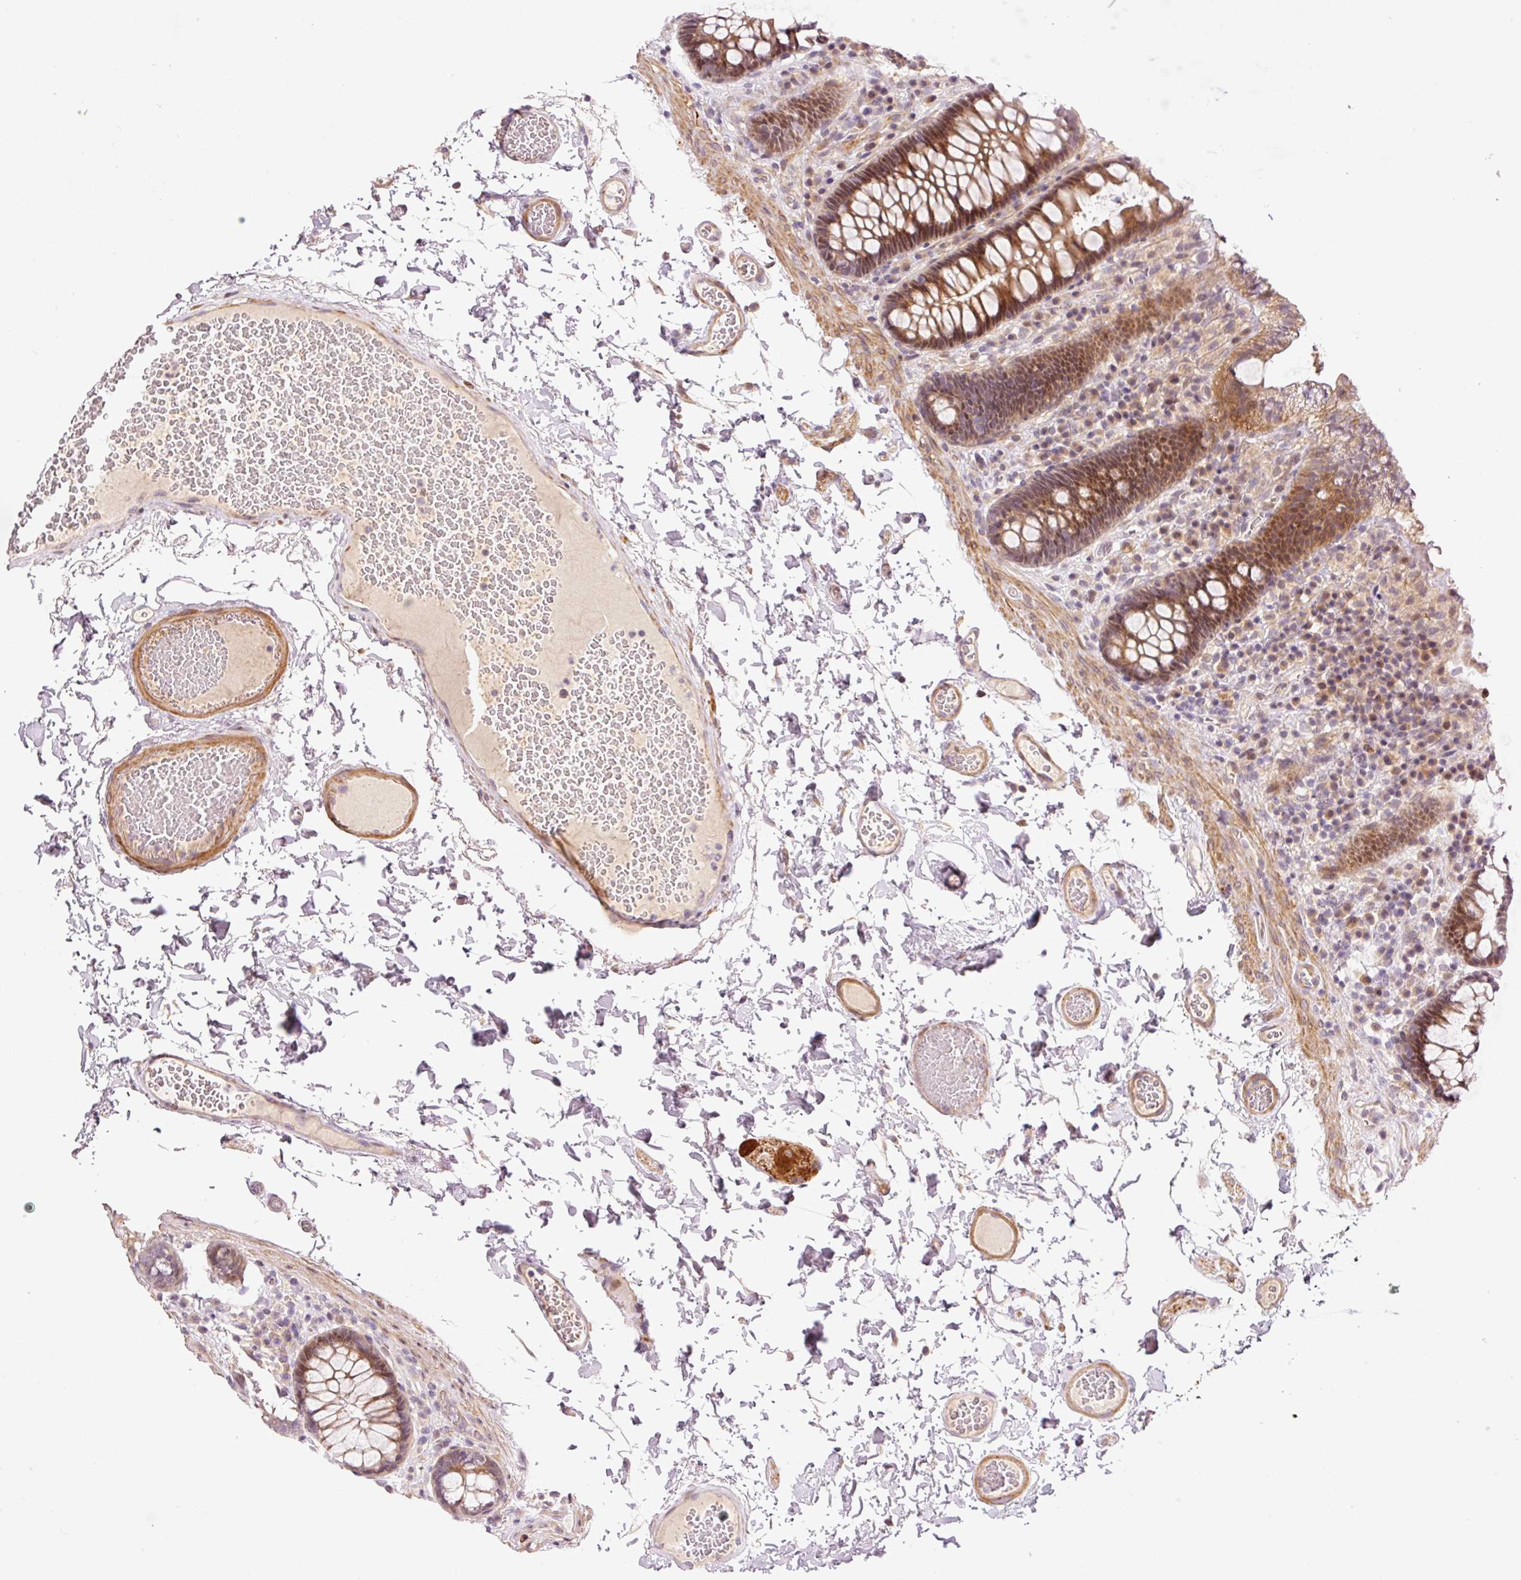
{"staining": {"intensity": "moderate", "quantity": ">75%", "location": "cytoplasmic/membranous"}, "tissue": "colon", "cell_type": "Endothelial cells", "image_type": "normal", "snomed": [{"axis": "morphology", "description": "Normal tissue, NOS"}, {"axis": "topography", "description": "Colon"}, {"axis": "topography", "description": "Peripheral nerve tissue"}], "caption": "The photomicrograph shows a brown stain indicating the presence of a protein in the cytoplasmic/membranous of endothelial cells in colon.", "gene": "SLC29A3", "patient": {"sex": "male", "age": 84}}